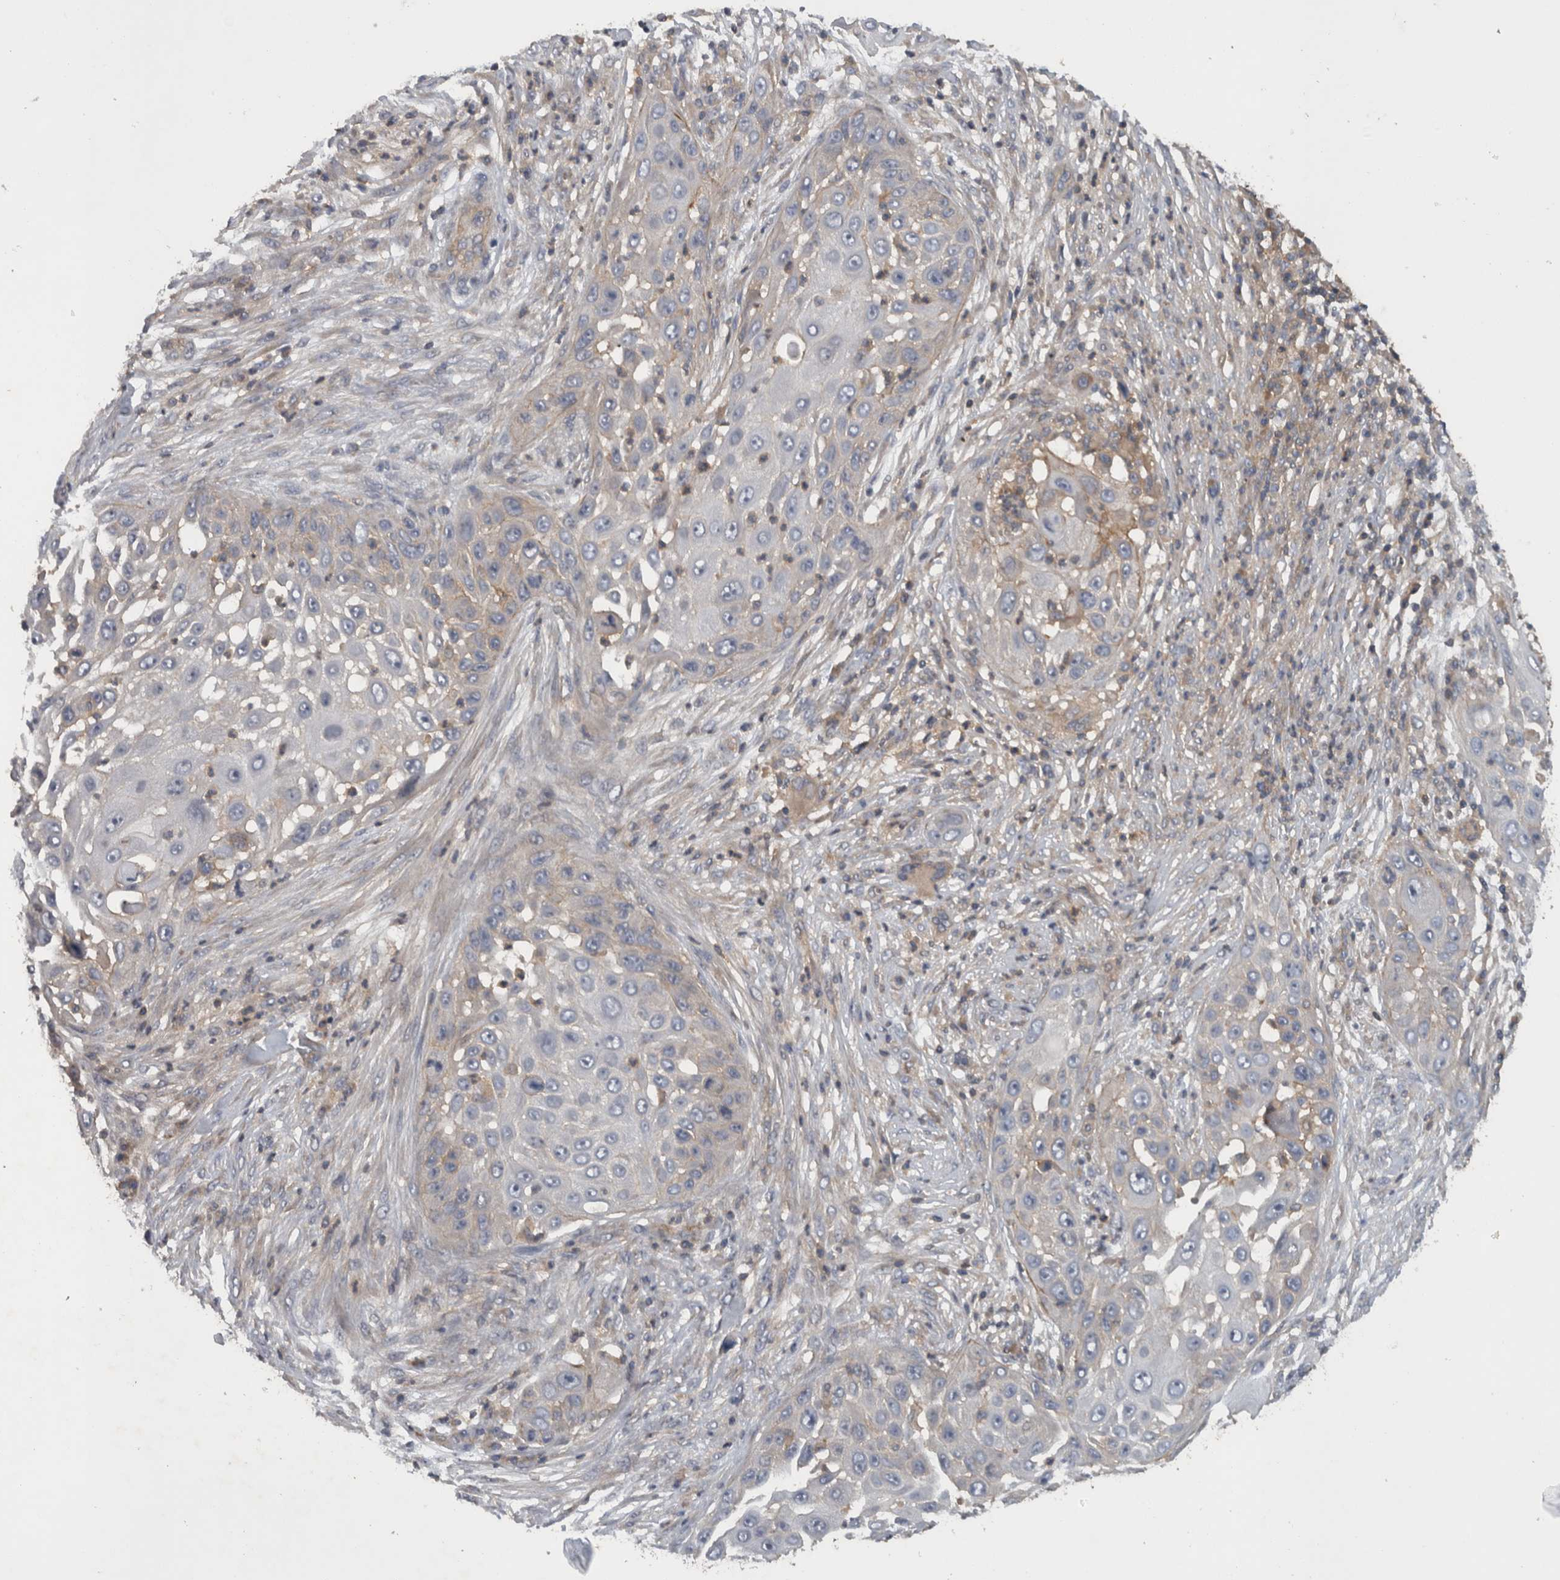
{"staining": {"intensity": "negative", "quantity": "none", "location": "none"}, "tissue": "skin cancer", "cell_type": "Tumor cells", "image_type": "cancer", "snomed": [{"axis": "morphology", "description": "Squamous cell carcinoma, NOS"}, {"axis": "topography", "description": "Skin"}], "caption": "Immunohistochemical staining of human skin squamous cell carcinoma shows no significant staining in tumor cells. (DAB immunohistochemistry (IHC) with hematoxylin counter stain).", "gene": "SCARA5", "patient": {"sex": "female", "age": 44}}